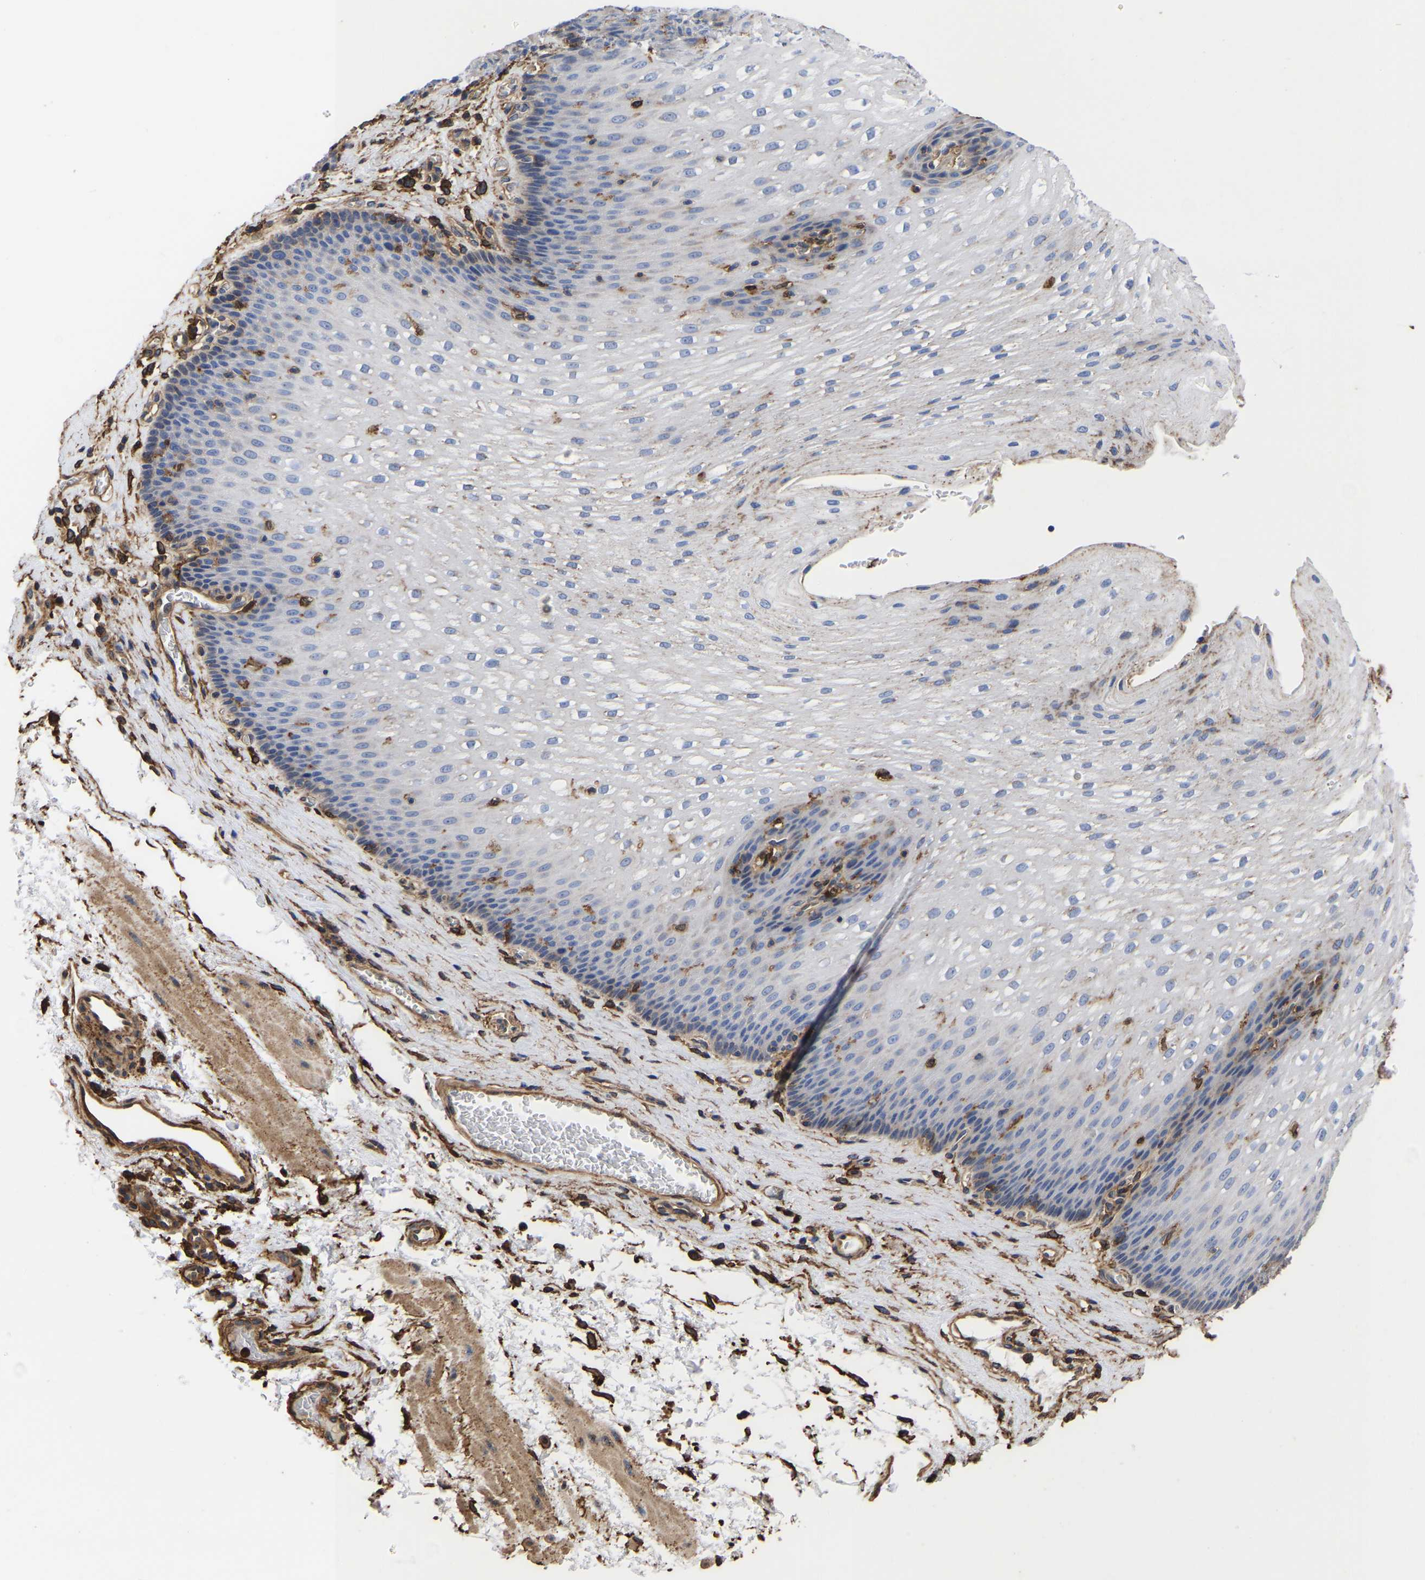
{"staining": {"intensity": "weak", "quantity": "<25%", "location": "cytoplasmic/membranous"}, "tissue": "esophagus", "cell_type": "Squamous epithelial cells", "image_type": "normal", "snomed": [{"axis": "morphology", "description": "Normal tissue, NOS"}, {"axis": "topography", "description": "Esophagus"}], "caption": "DAB (3,3'-diaminobenzidine) immunohistochemical staining of unremarkable human esophagus displays no significant expression in squamous epithelial cells. The staining was performed using DAB to visualize the protein expression in brown, while the nuclei were stained in blue with hematoxylin (Magnification: 20x).", "gene": "LIF", "patient": {"sex": "male", "age": 48}}